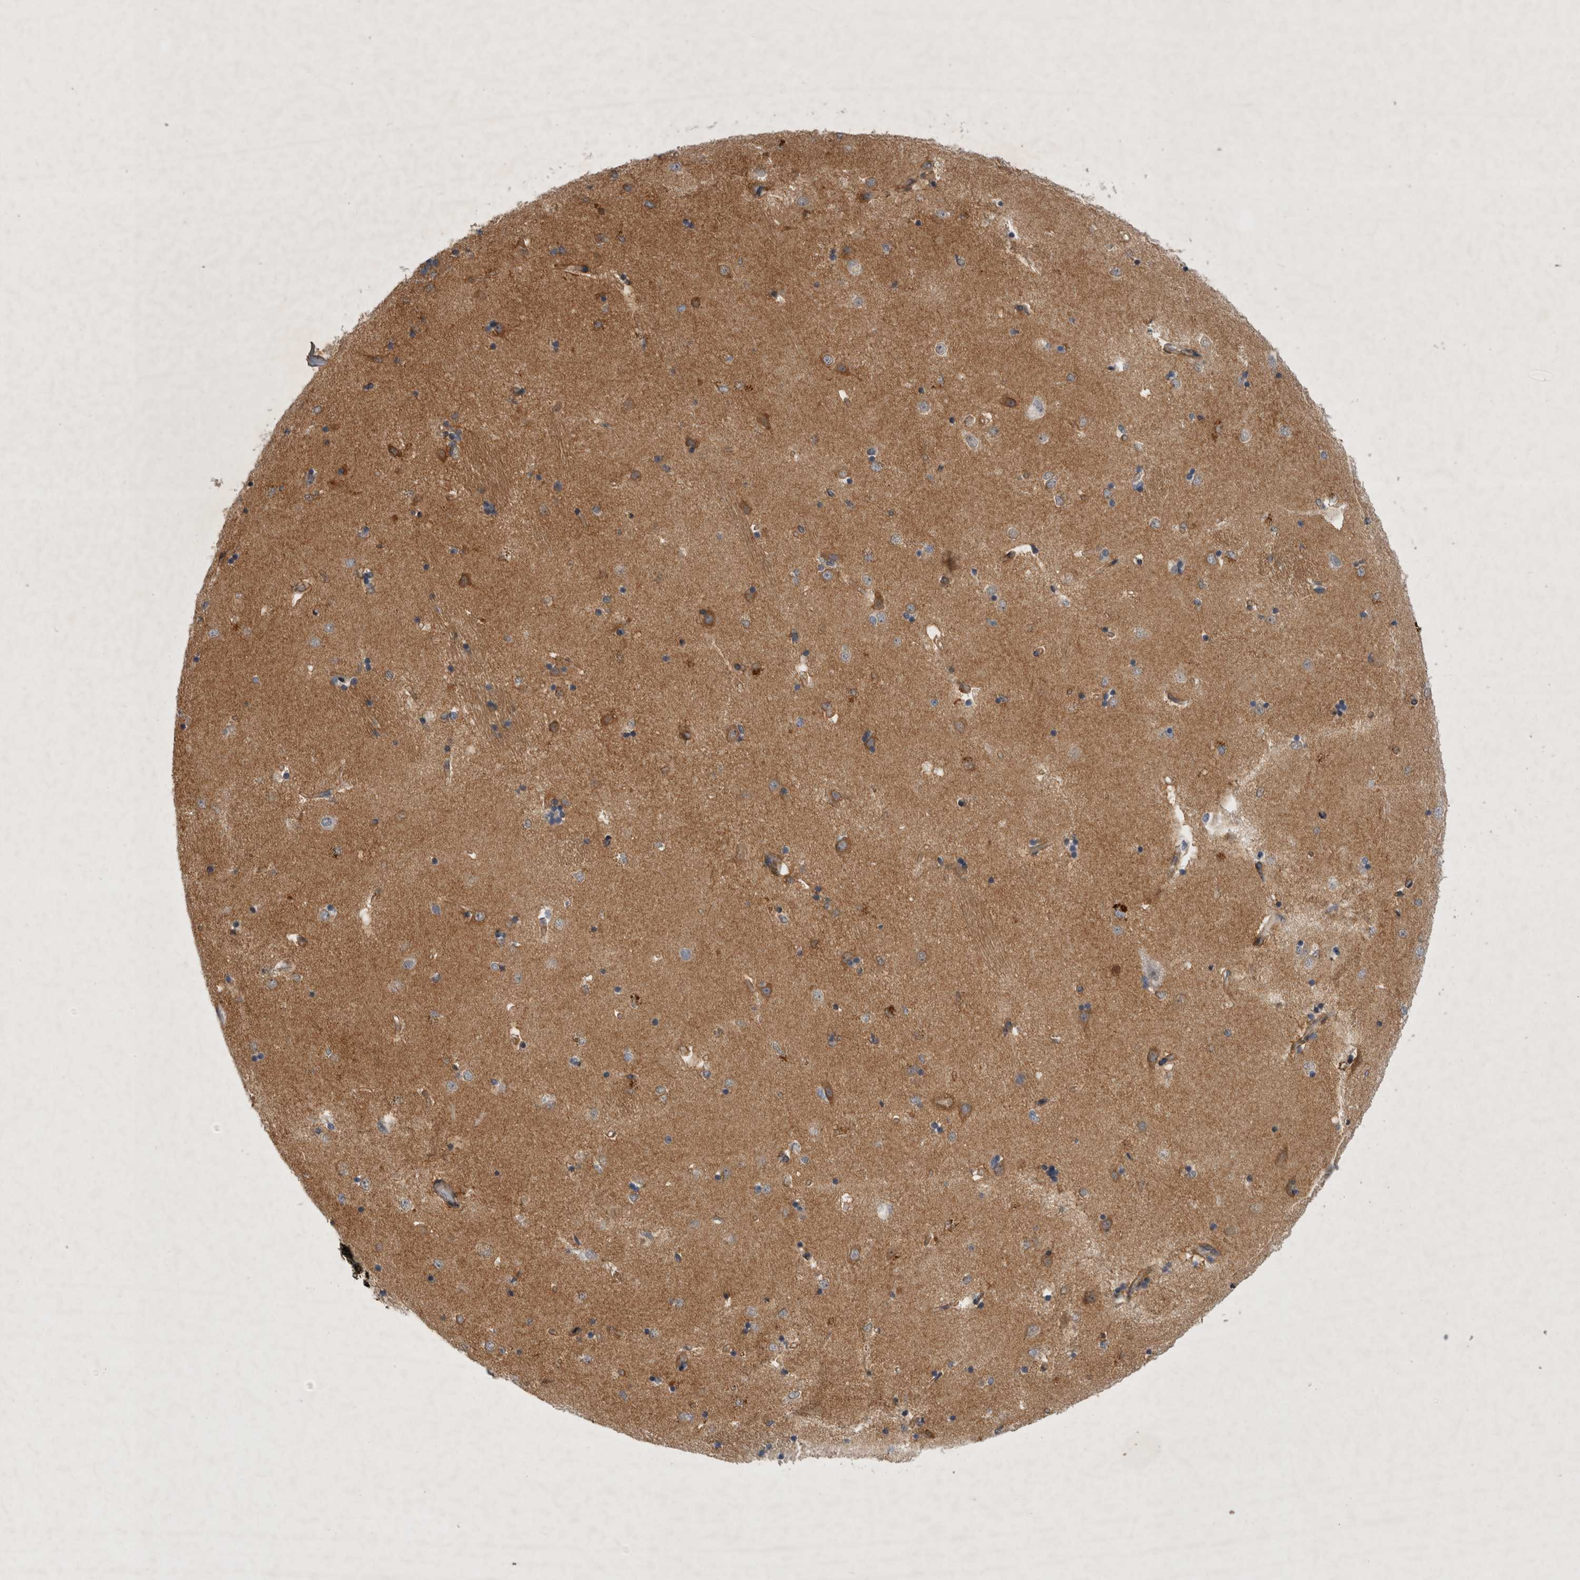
{"staining": {"intensity": "negative", "quantity": "none", "location": "none"}, "tissue": "caudate", "cell_type": "Glial cells", "image_type": "normal", "snomed": [{"axis": "morphology", "description": "Normal tissue, NOS"}, {"axis": "topography", "description": "Lateral ventricle wall"}], "caption": "There is no significant expression in glial cells of caudate. (Stains: DAB IHC with hematoxylin counter stain, Microscopy: brightfield microscopy at high magnification).", "gene": "PARP11", "patient": {"sex": "male", "age": 45}}